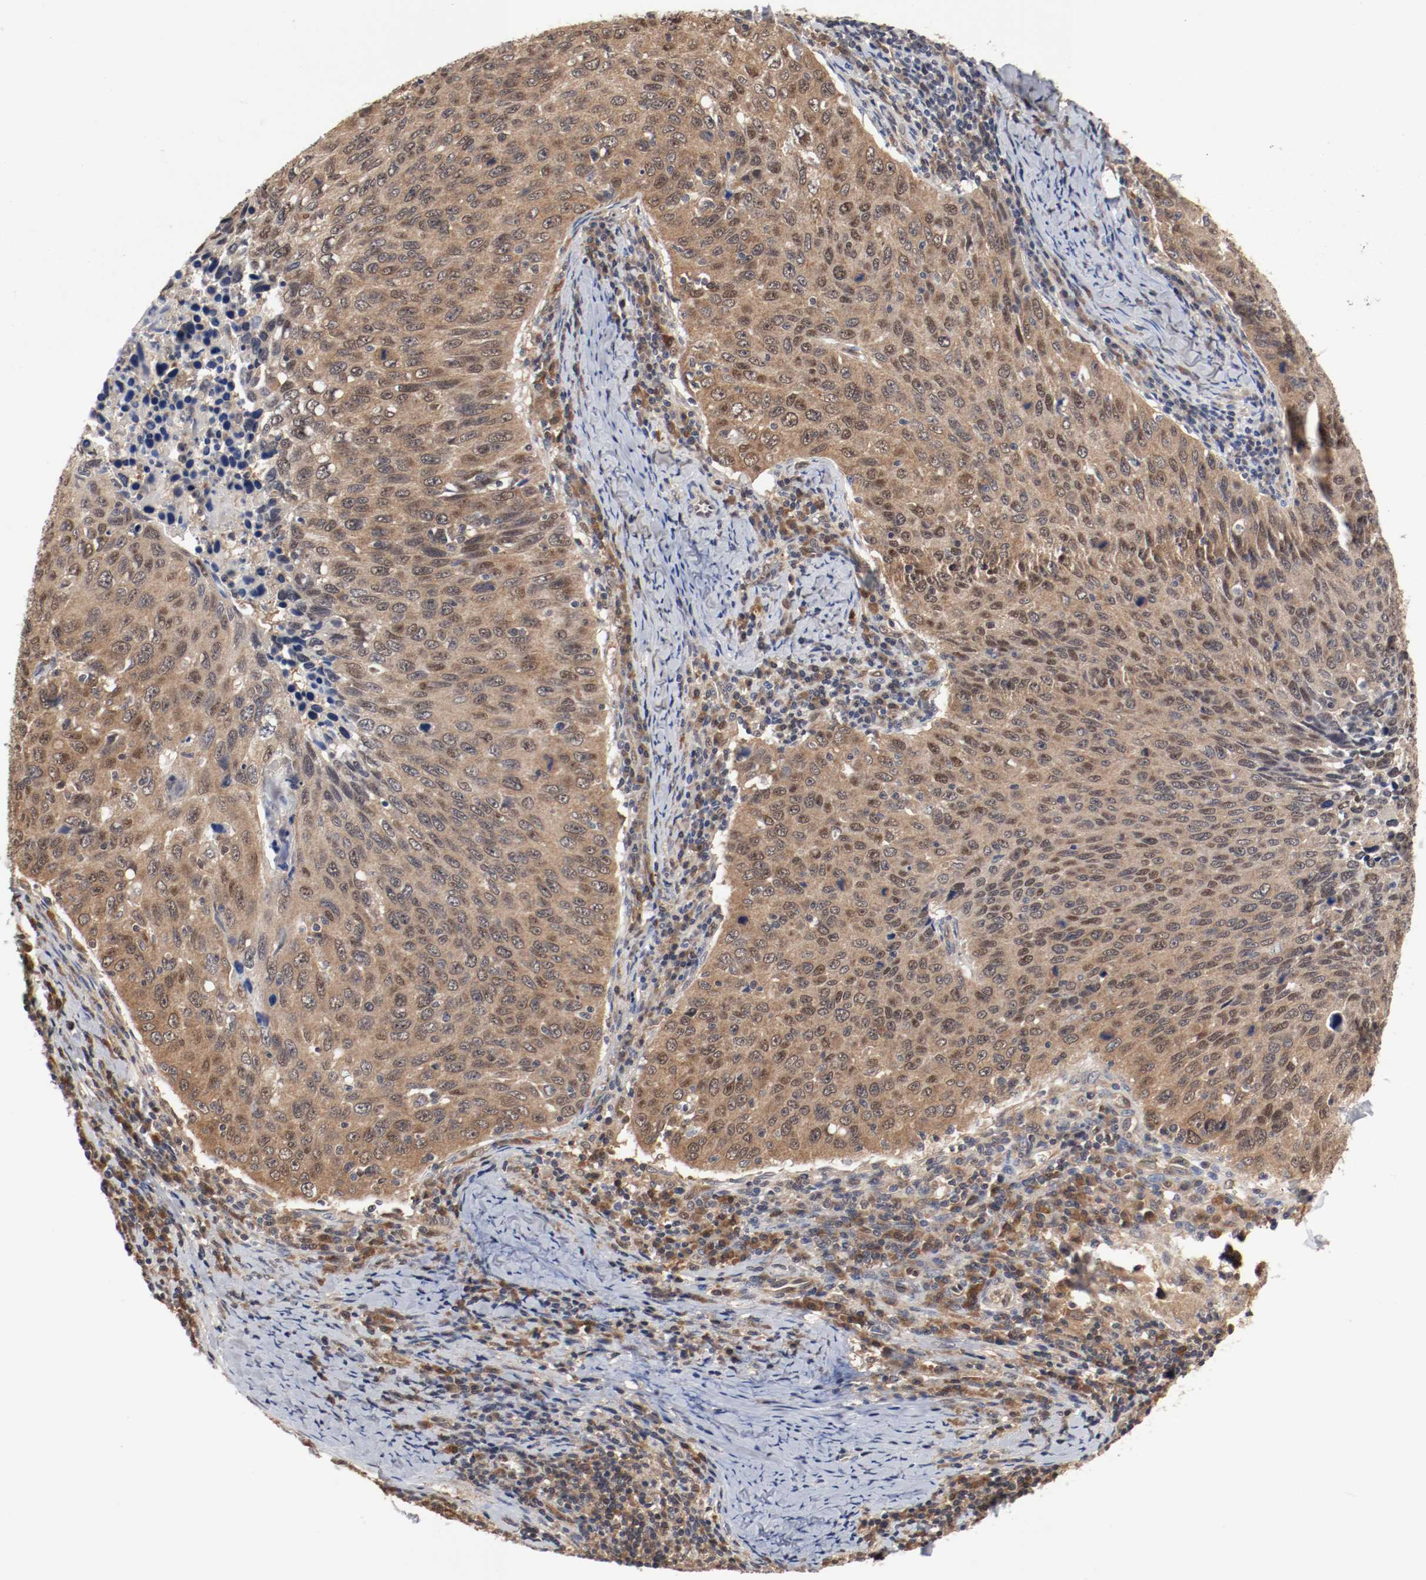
{"staining": {"intensity": "moderate", "quantity": ">75%", "location": "cytoplasmic/membranous,nuclear"}, "tissue": "cervical cancer", "cell_type": "Tumor cells", "image_type": "cancer", "snomed": [{"axis": "morphology", "description": "Squamous cell carcinoma, NOS"}, {"axis": "topography", "description": "Cervix"}], "caption": "The image shows immunohistochemical staining of cervical cancer (squamous cell carcinoma). There is moderate cytoplasmic/membranous and nuclear expression is appreciated in about >75% of tumor cells. Immunohistochemistry (ihc) stains the protein of interest in brown and the nuclei are stained blue.", "gene": "AFG3L2", "patient": {"sex": "female", "age": 53}}